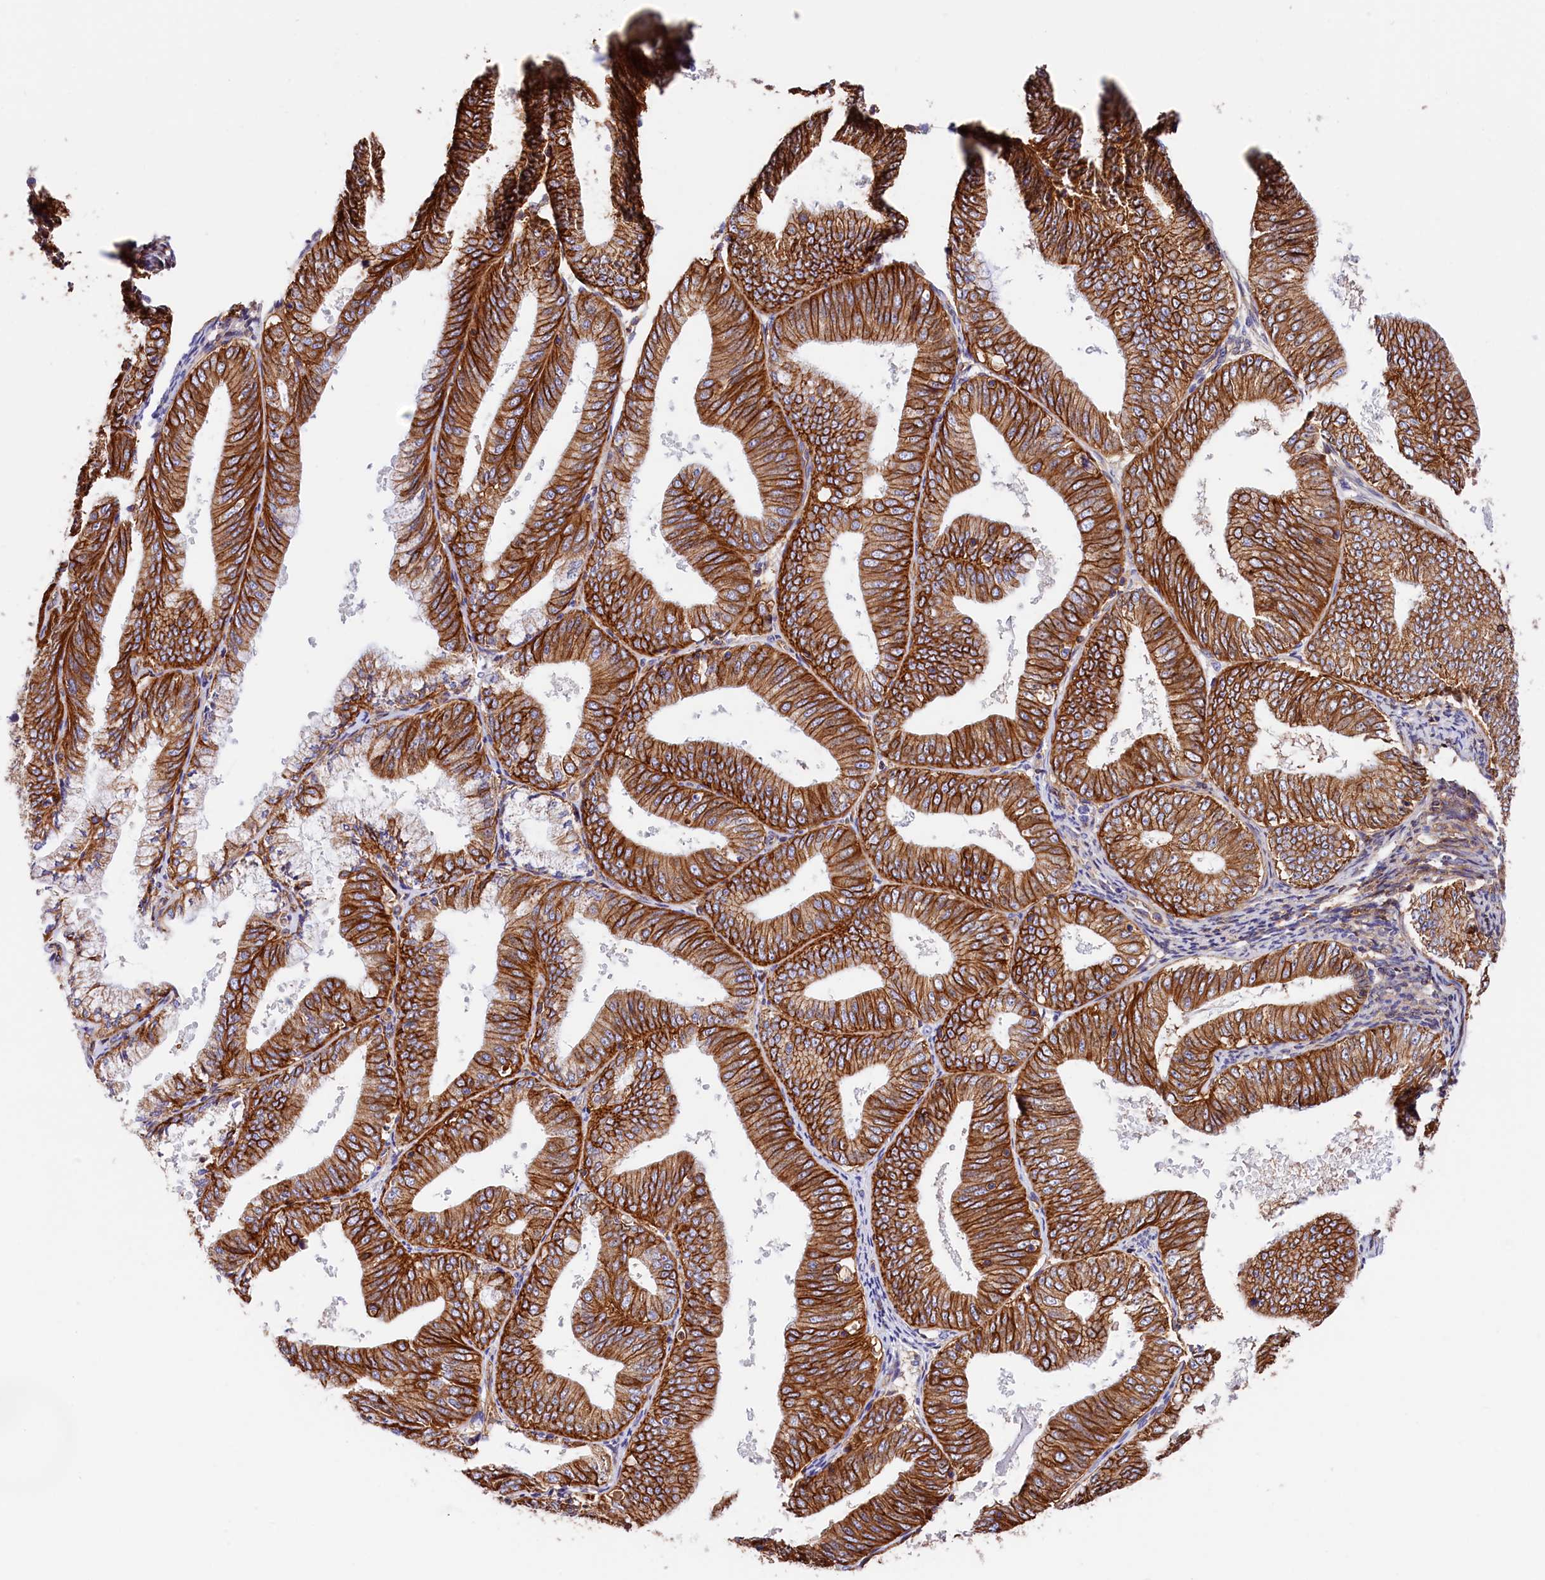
{"staining": {"intensity": "strong", "quantity": ">75%", "location": "cytoplasmic/membranous"}, "tissue": "endometrial cancer", "cell_type": "Tumor cells", "image_type": "cancer", "snomed": [{"axis": "morphology", "description": "Adenocarcinoma, NOS"}, {"axis": "topography", "description": "Endometrium"}], "caption": "High-magnification brightfield microscopy of endometrial cancer stained with DAB (3,3'-diaminobenzidine) (brown) and counterstained with hematoxylin (blue). tumor cells exhibit strong cytoplasmic/membranous staining is identified in approximately>75% of cells.", "gene": "ATP2B4", "patient": {"sex": "female", "age": 63}}